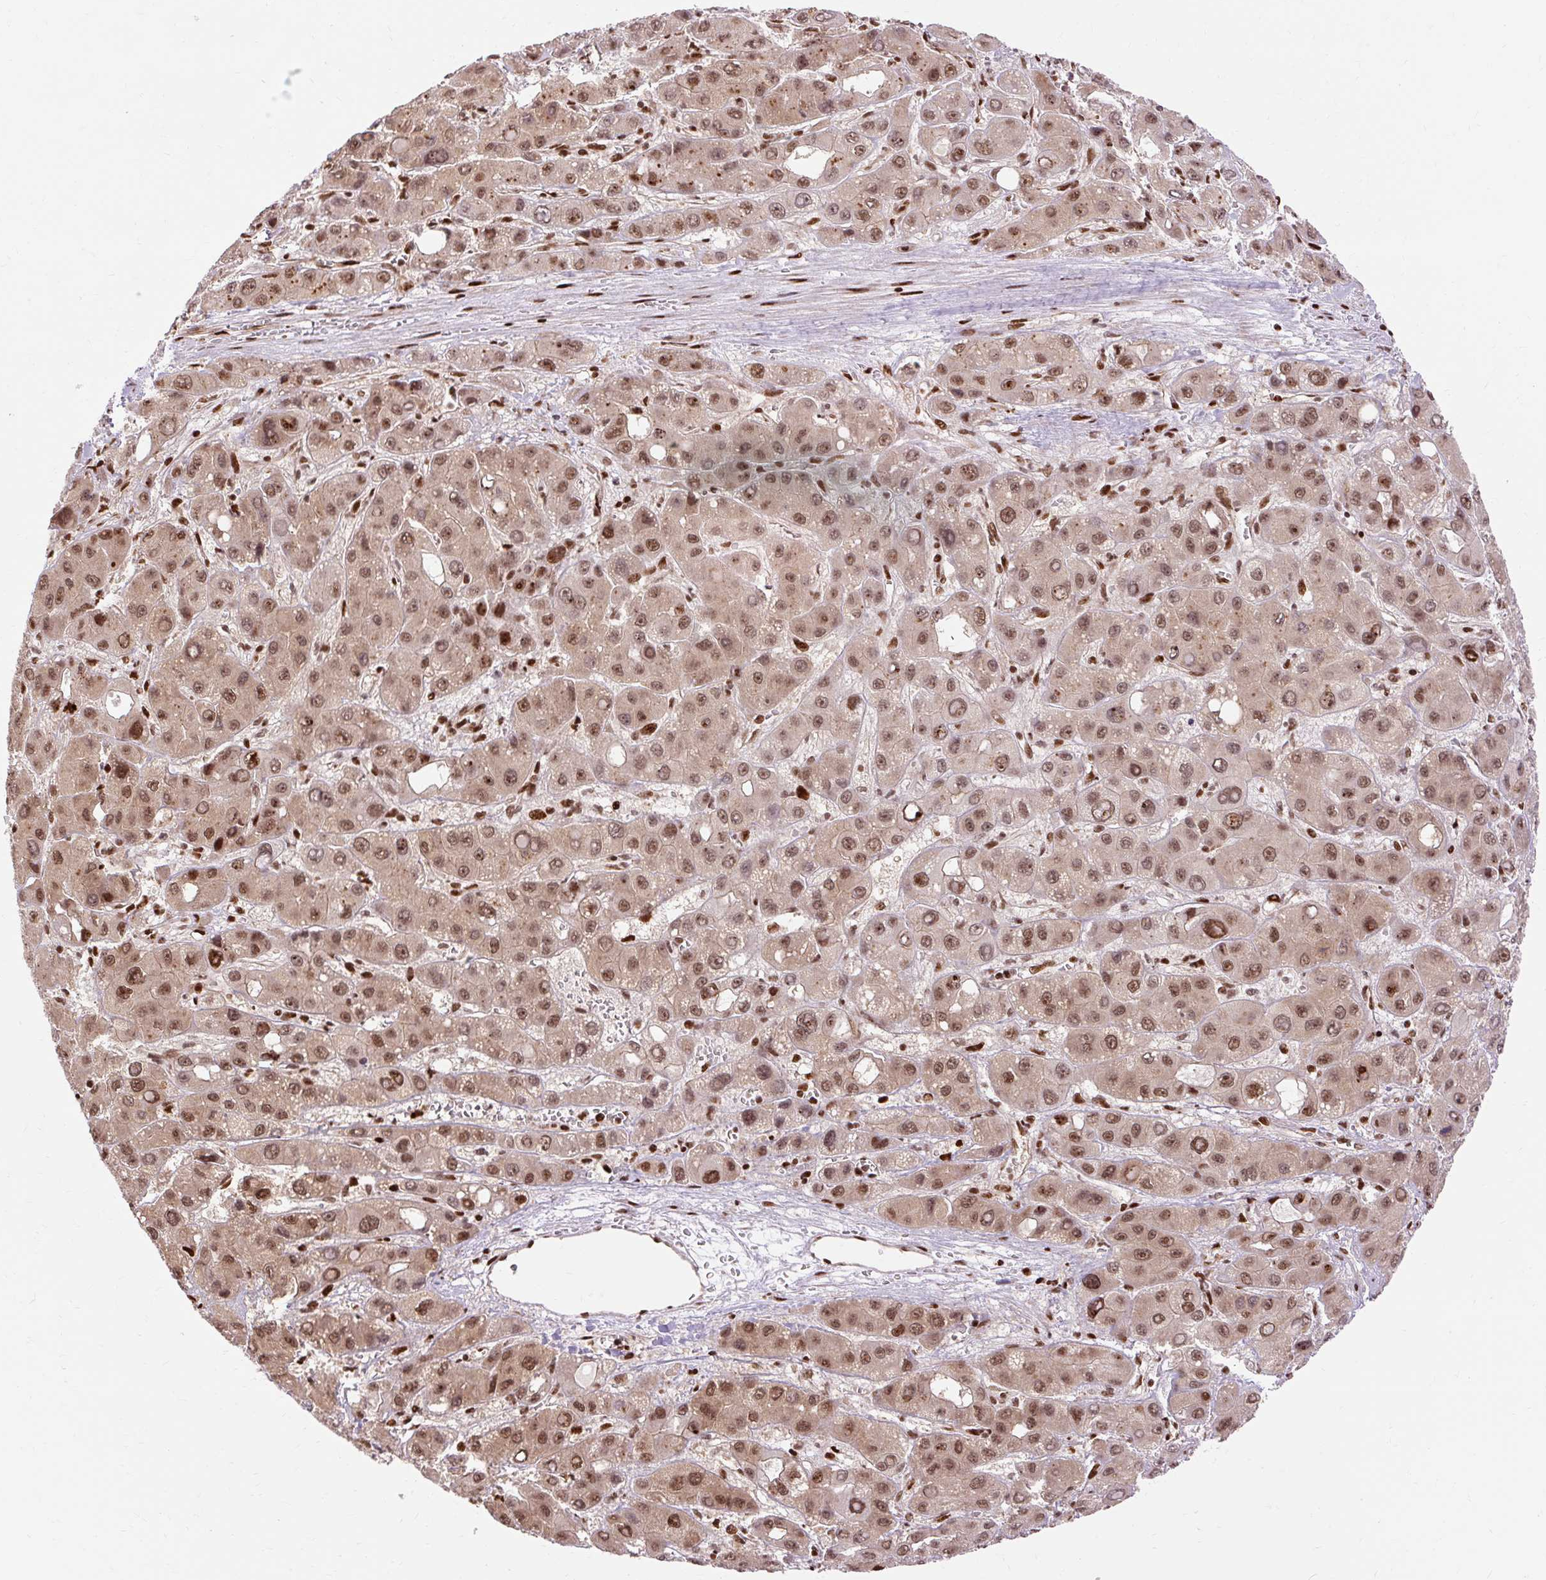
{"staining": {"intensity": "moderate", "quantity": ">75%", "location": "nuclear"}, "tissue": "liver cancer", "cell_type": "Tumor cells", "image_type": "cancer", "snomed": [{"axis": "morphology", "description": "Carcinoma, Hepatocellular, NOS"}, {"axis": "topography", "description": "Liver"}], "caption": "Immunohistochemical staining of liver hepatocellular carcinoma demonstrates medium levels of moderate nuclear protein expression in approximately >75% of tumor cells. (Brightfield microscopy of DAB IHC at high magnification).", "gene": "MECOM", "patient": {"sex": "male", "age": 55}}